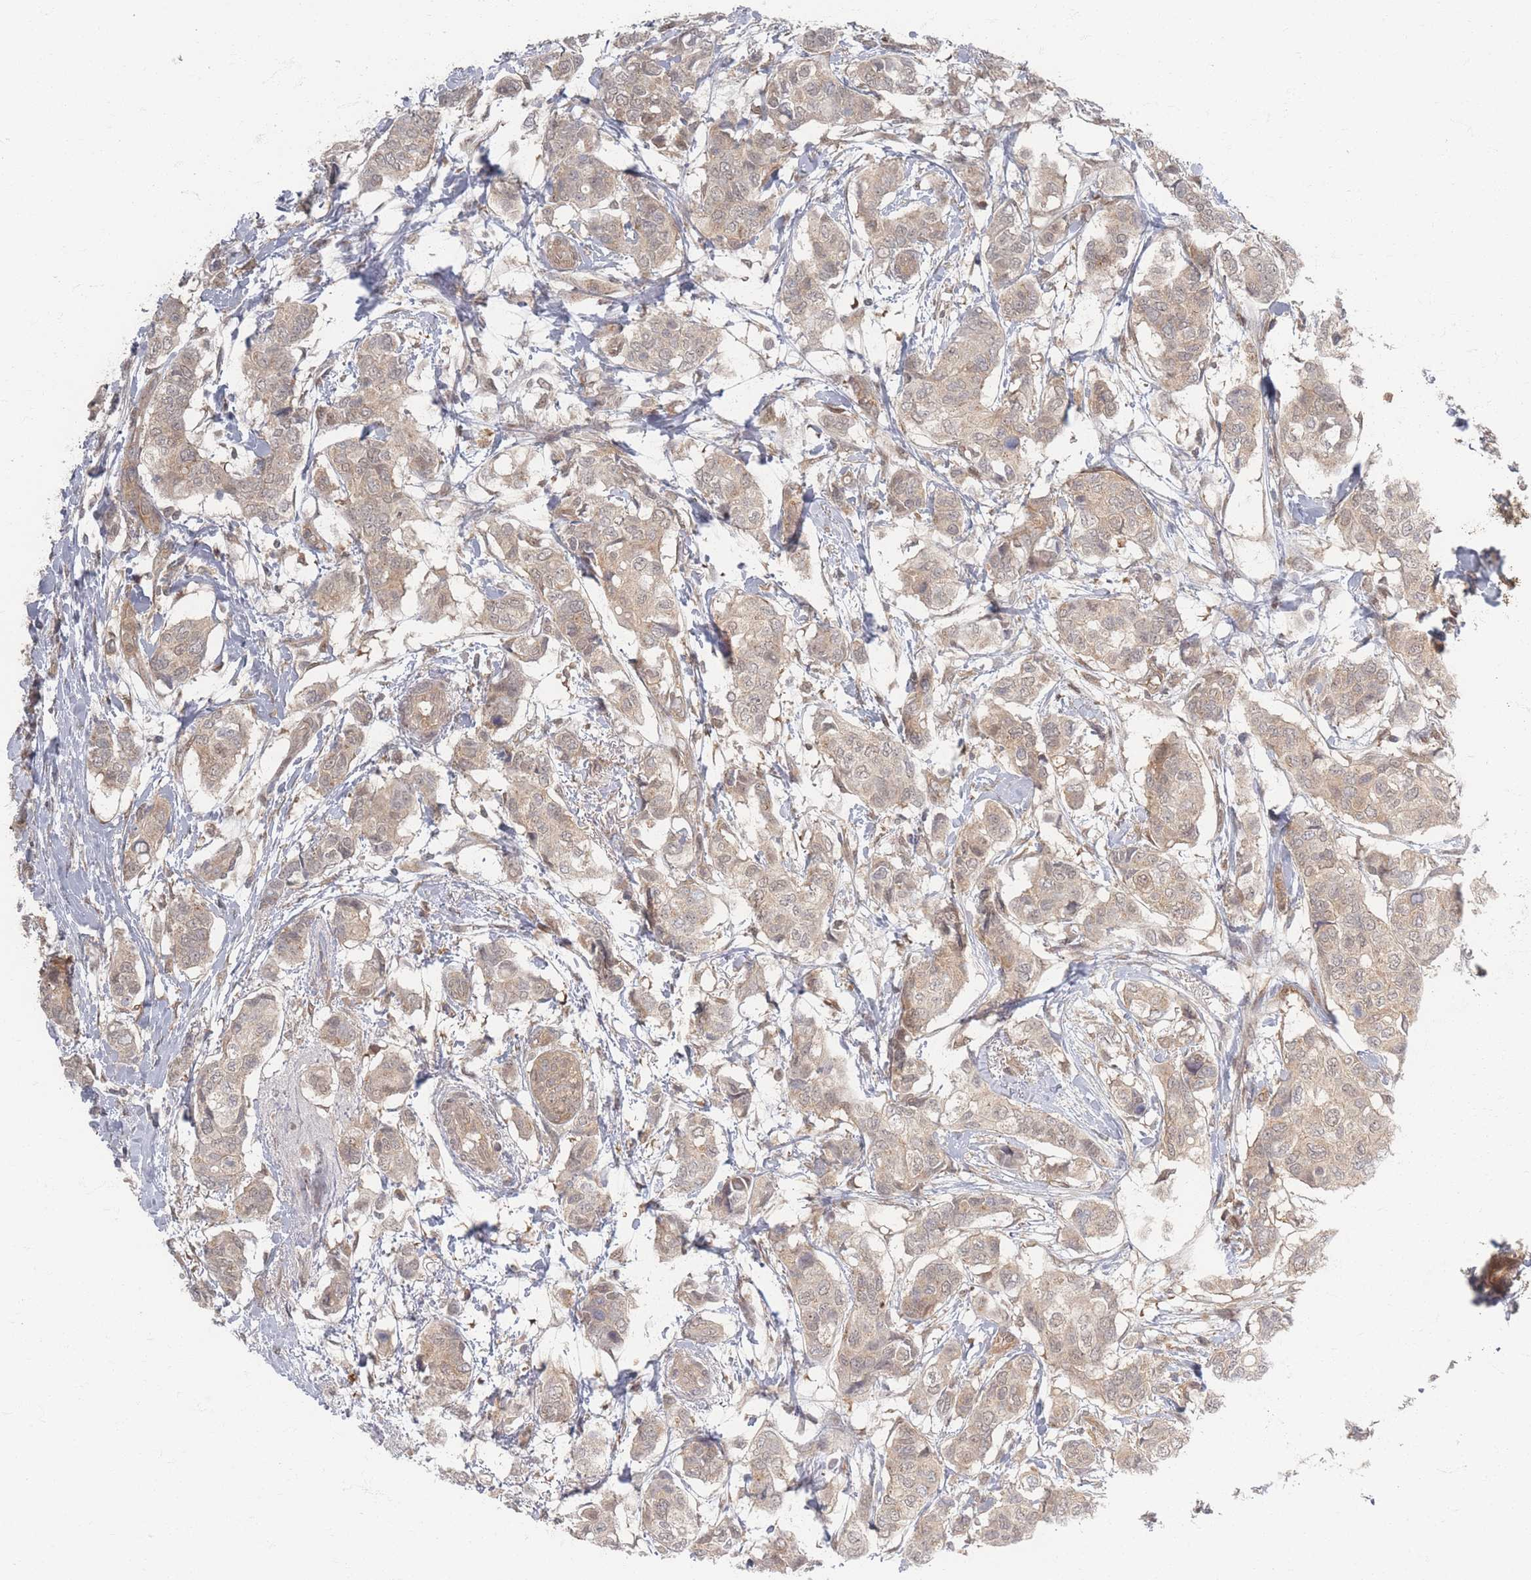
{"staining": {"intensity": "weak", "quantity": ">75%", "location": "cytoplasmic/membranous"}, "tissue": "breast cancer", "cell_type": "Tumor cells", "image_type": "cancer", "snomed": [{"axis": "morphology", "description": "Lobular carcinoma"}, {"axis": "topography", "description": "Breast"}], "caption": "High-magnification brightfield microscopy of breast cancer stained with DAB (brown) and counterstained with hematoxylin (blue). tumor cells exhibit weak cytoplasmic/membranous staining is seen in about>75% of cells.", "gene": "PSMD9", "patient": {"sex": "female", "age": 51}}